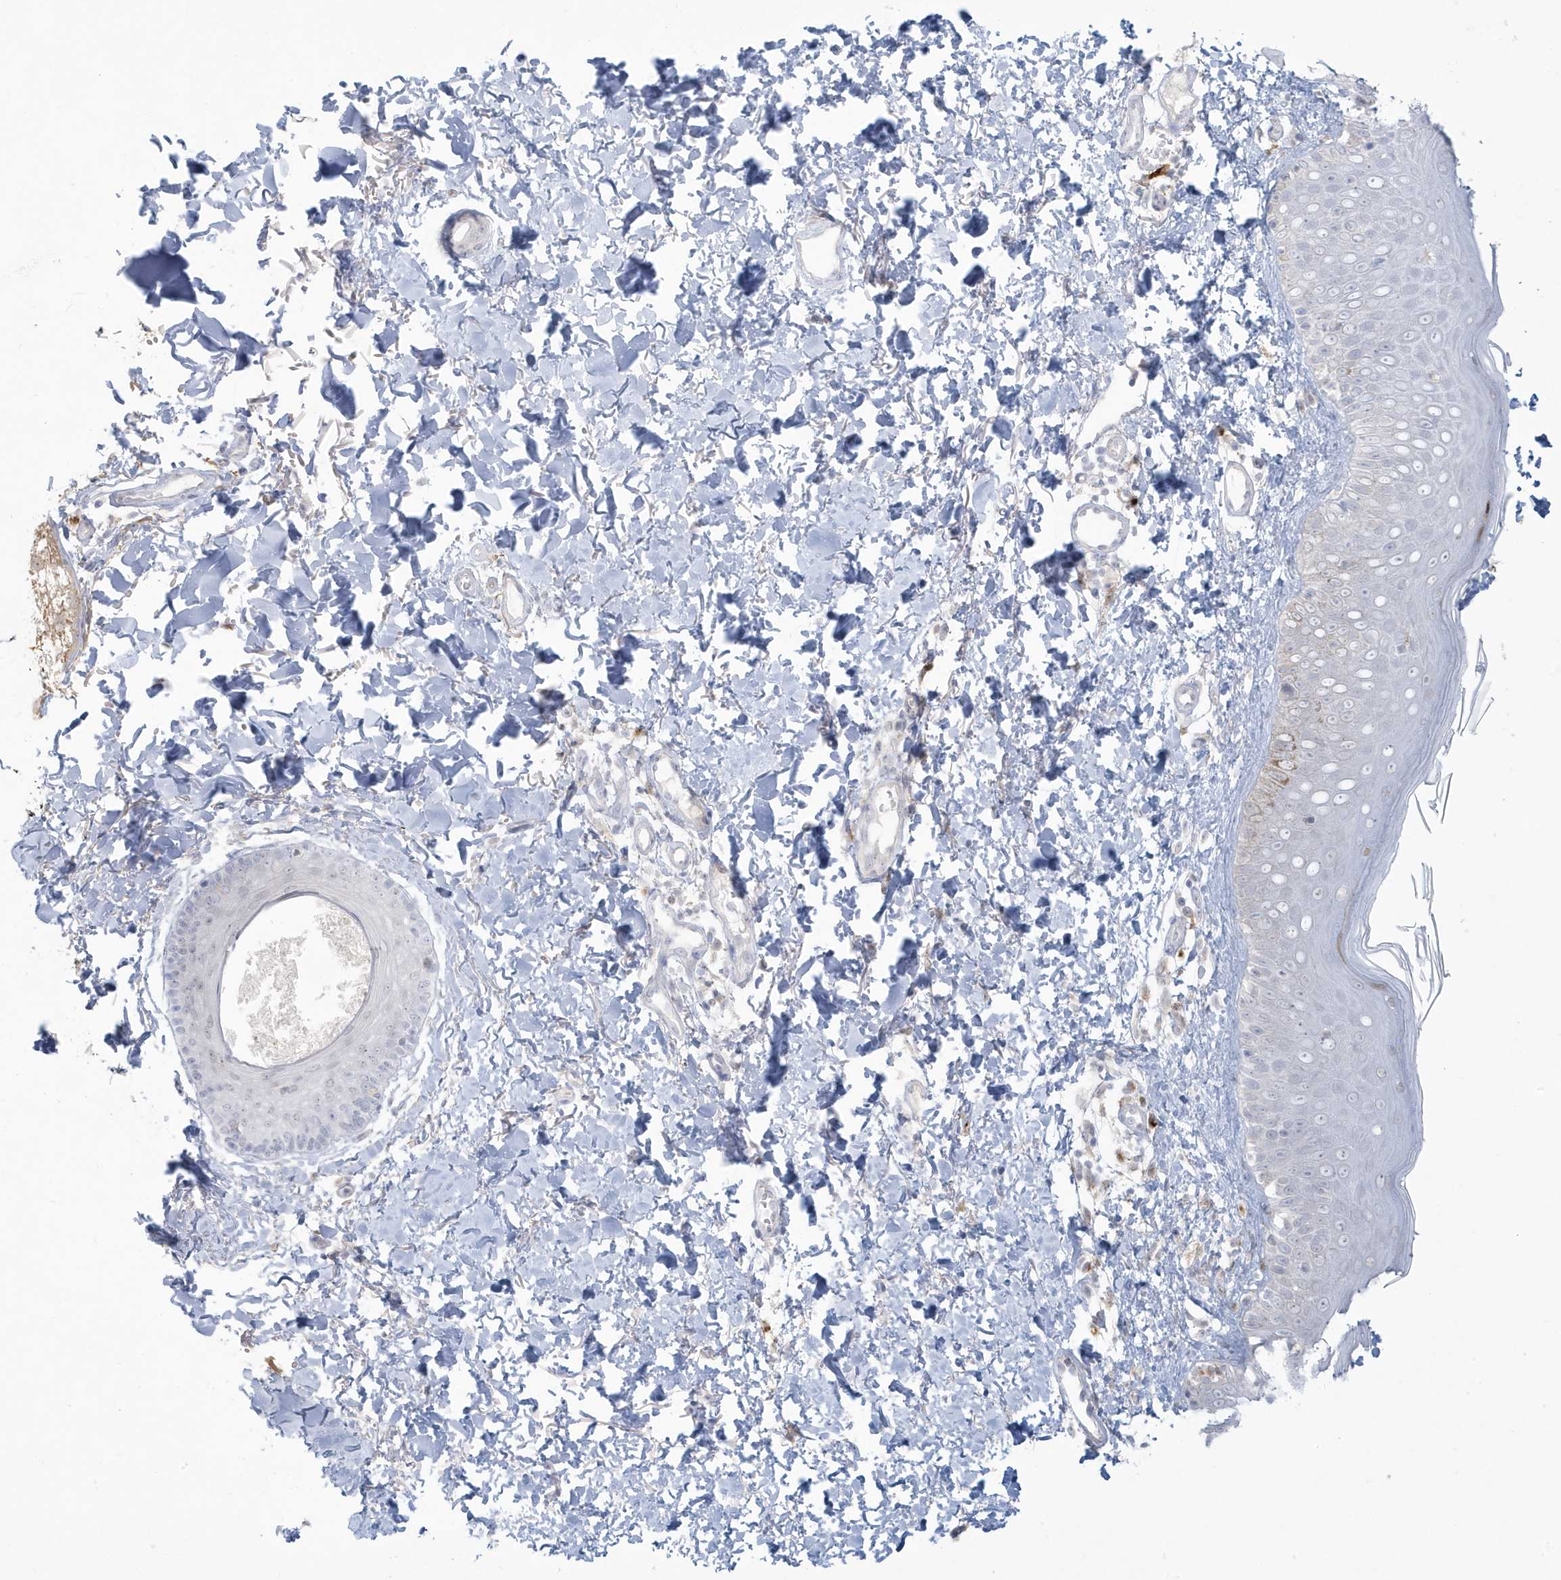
{"staining": {"intensity": "negative", "quantity": "none", "location": "none"}, "tissue": "skin", "cell_type": "Fibroblasts", "image_type": "normal", "snomed": [{"axis": "morphology", "description": "Normal tissue, NOS"}, {"axis": "topography", "description": "Skin"}], "caption": "Benign skin was stained to show a protein in brown. There is no significant positivity in fibroblasts. Nuclei are stained in blue.", "gene": "HERC6", "patient": {"sex": "male", "age": 52}}